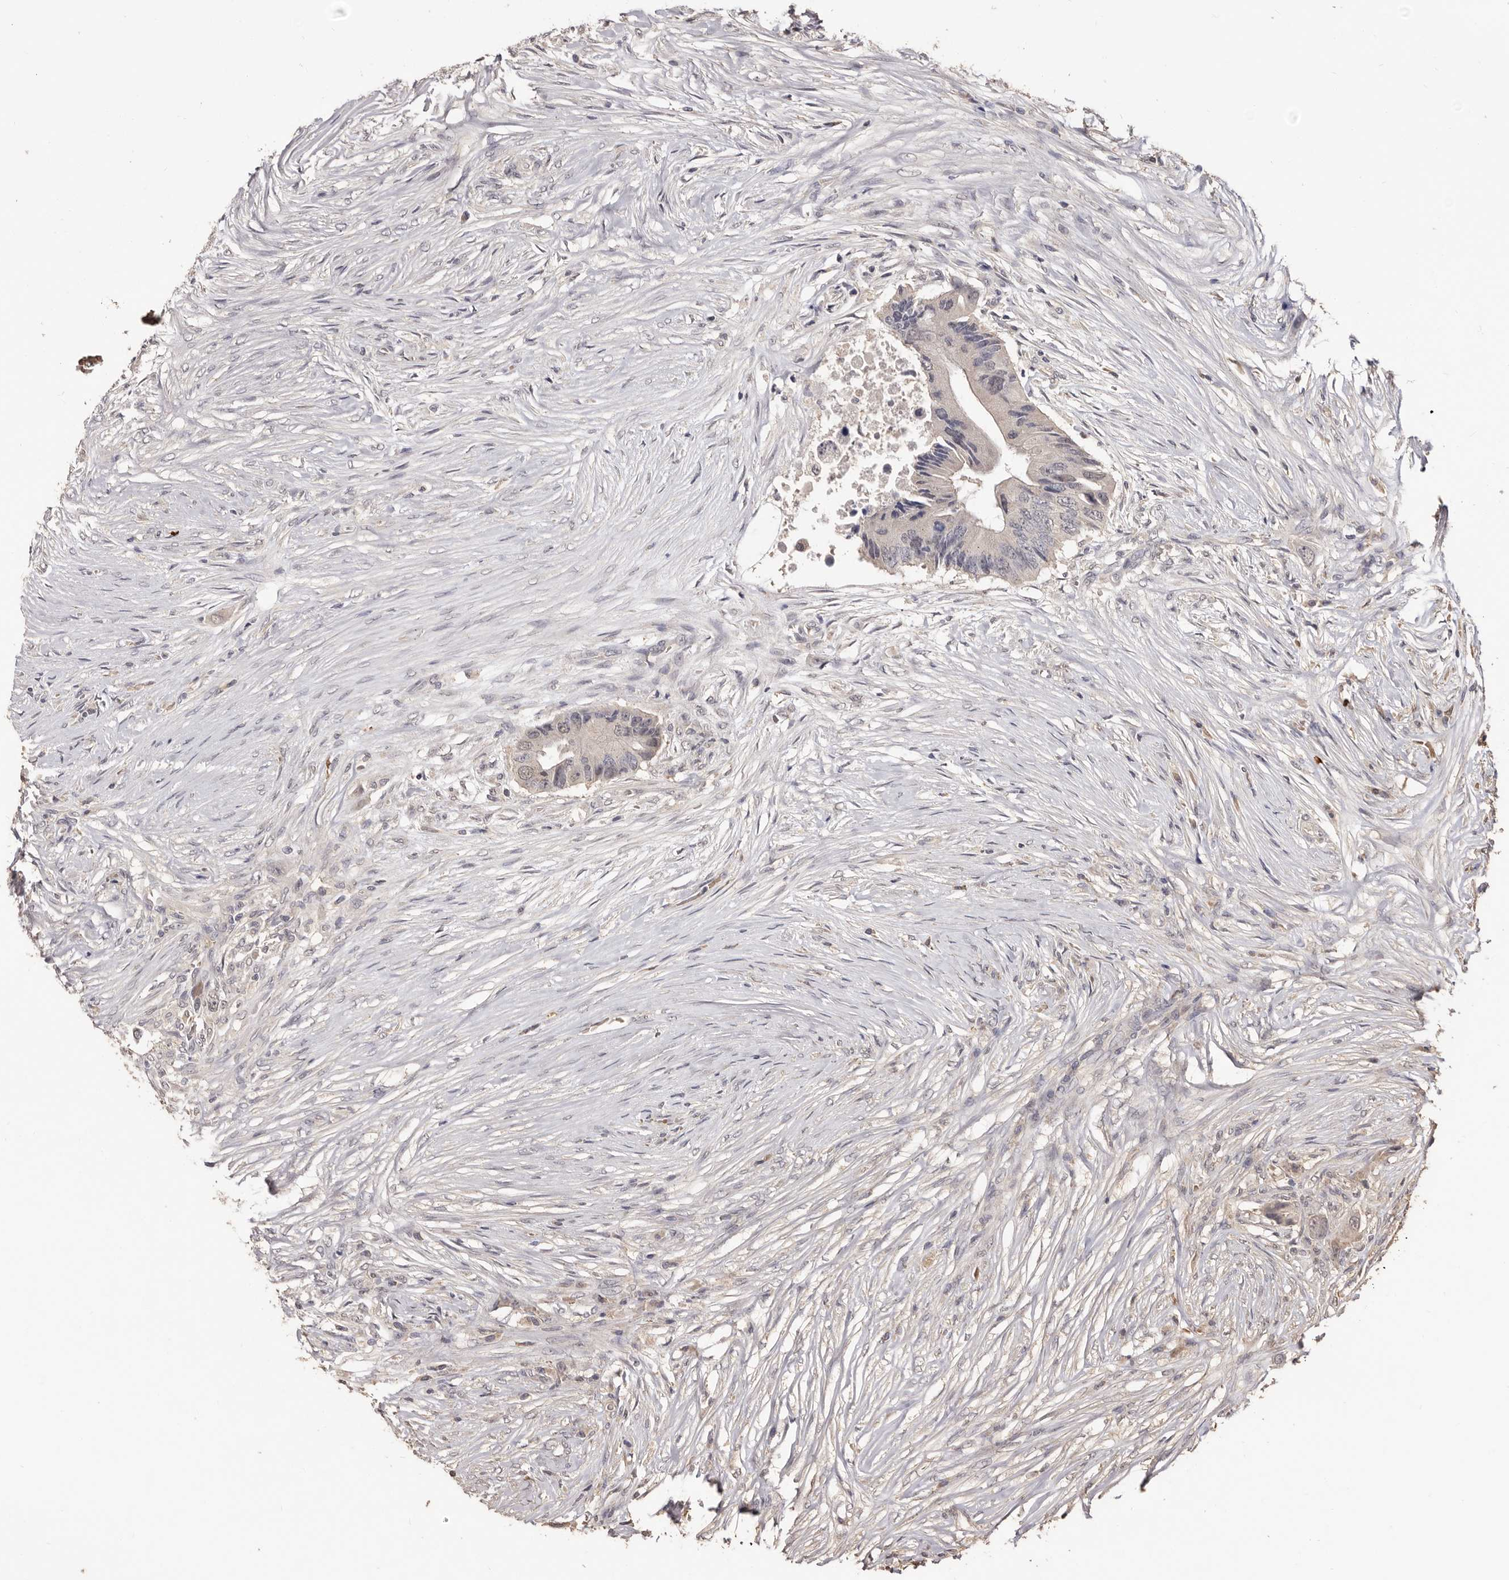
{"staining": {"intensity": "negative", "quantity": "none", "location": "none"}, "tissue": "colorectal cancer", "cell_type": "Tumor cells", "image_type": "cancer", "snomed": [{"axis": "morphology", "description": "Adenocarcinoma, NOS"}, {"axis": "topography", "description": "Colon"}], "caption": "Colorectal cancer was stained to show a protein in brown. There is no significant positivity in tumor cells.", "gene": "INAVA", "patient": {"sex": "male", "age": 71}}